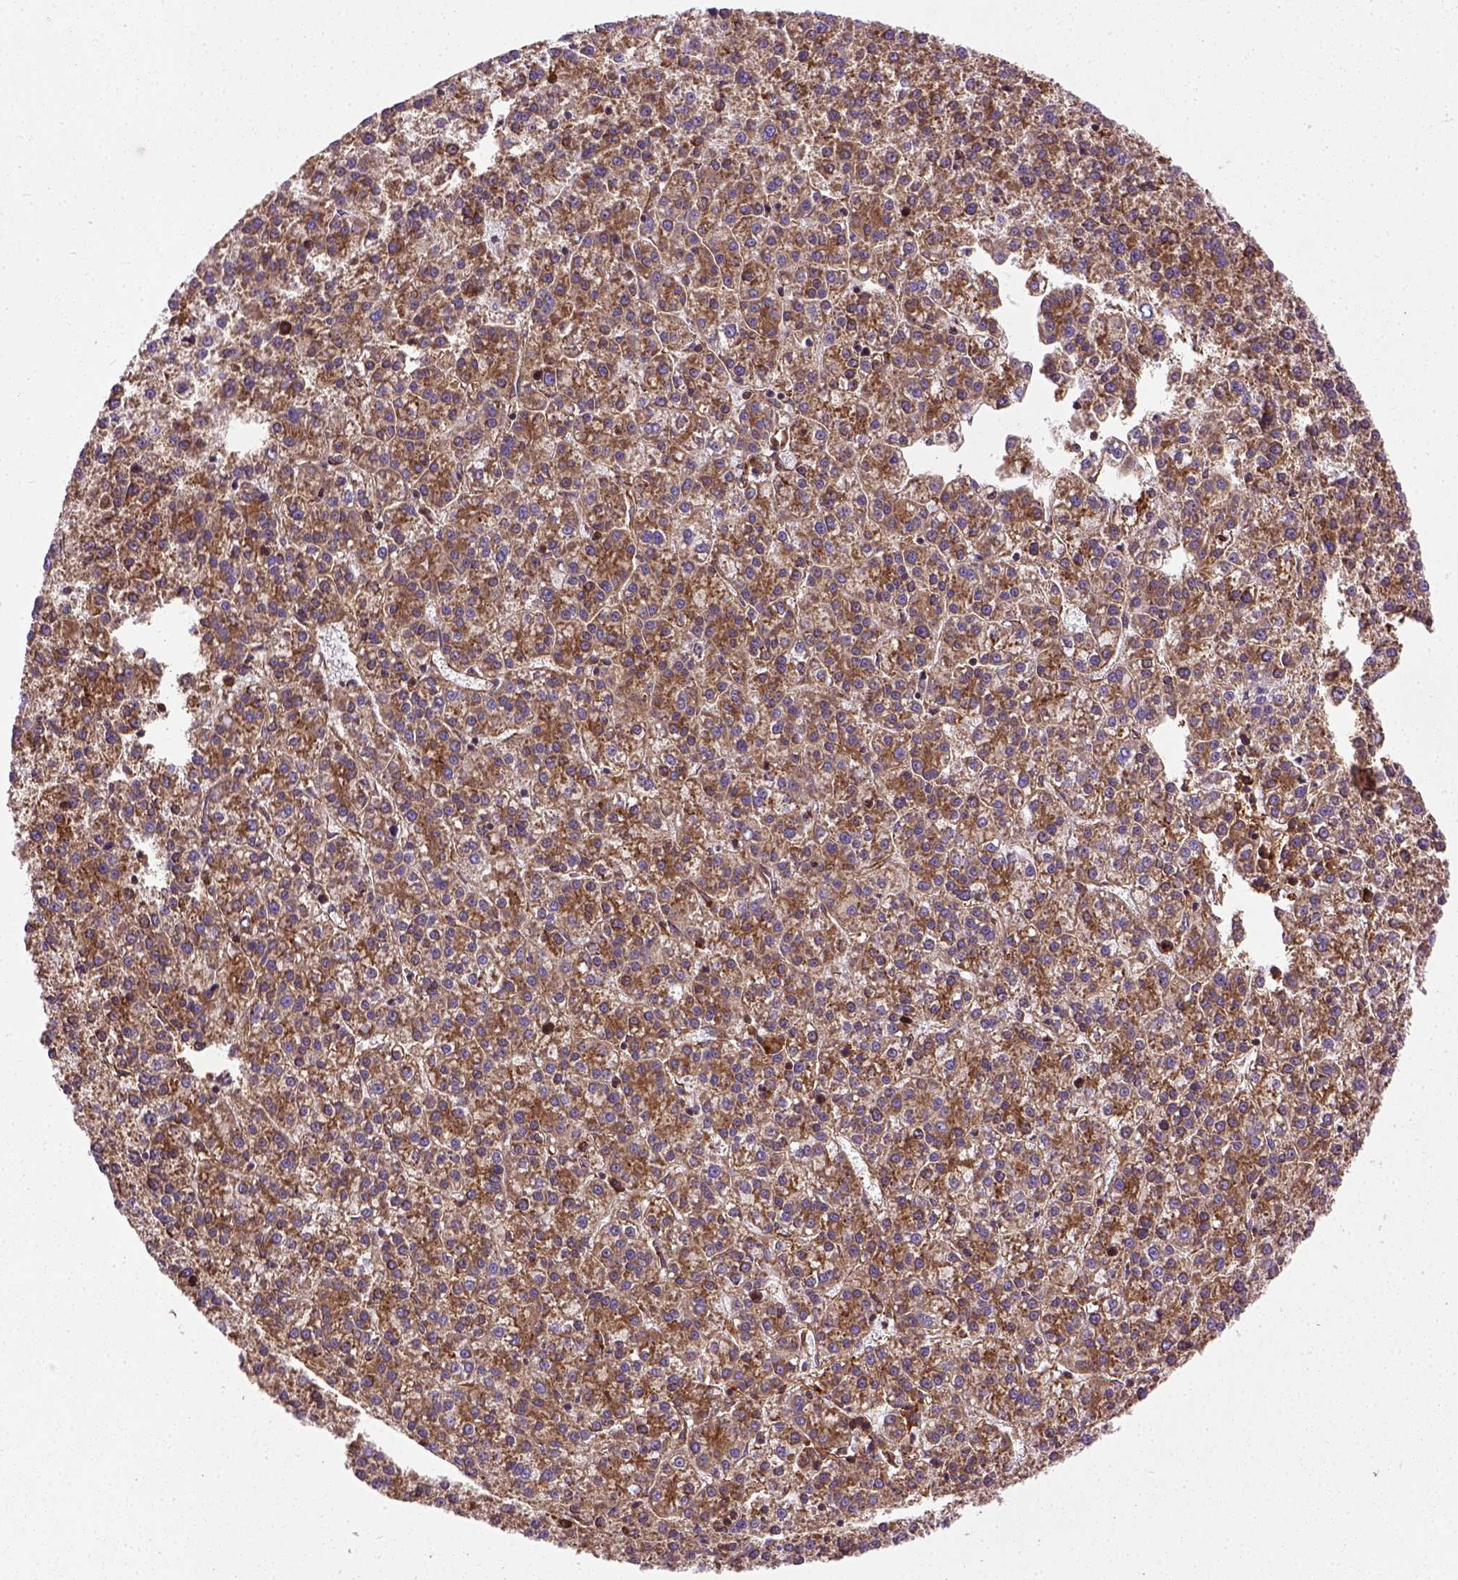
{"staining": {"intensity": "moderate", "quantity": ">75%", "location": "cytoplasmic/membranous"}, "tissue": "liver cancer", "cell_type": "Tumor cells", "image_type": "cancer", "snomed": [{"axis": "morphology", "description": "Carcinoma, Hepatocellular, NOS"}, {"axis": "topography", "description": "Liver"}], "caption": "Moderate cytoplasmic/membranous staining for a protein is seen in about >75% of tumor cells of liver cancer using immunohistochemistry.", "gene": "CAPRIN1", "patient": {"sex": "female", "age": 58}}